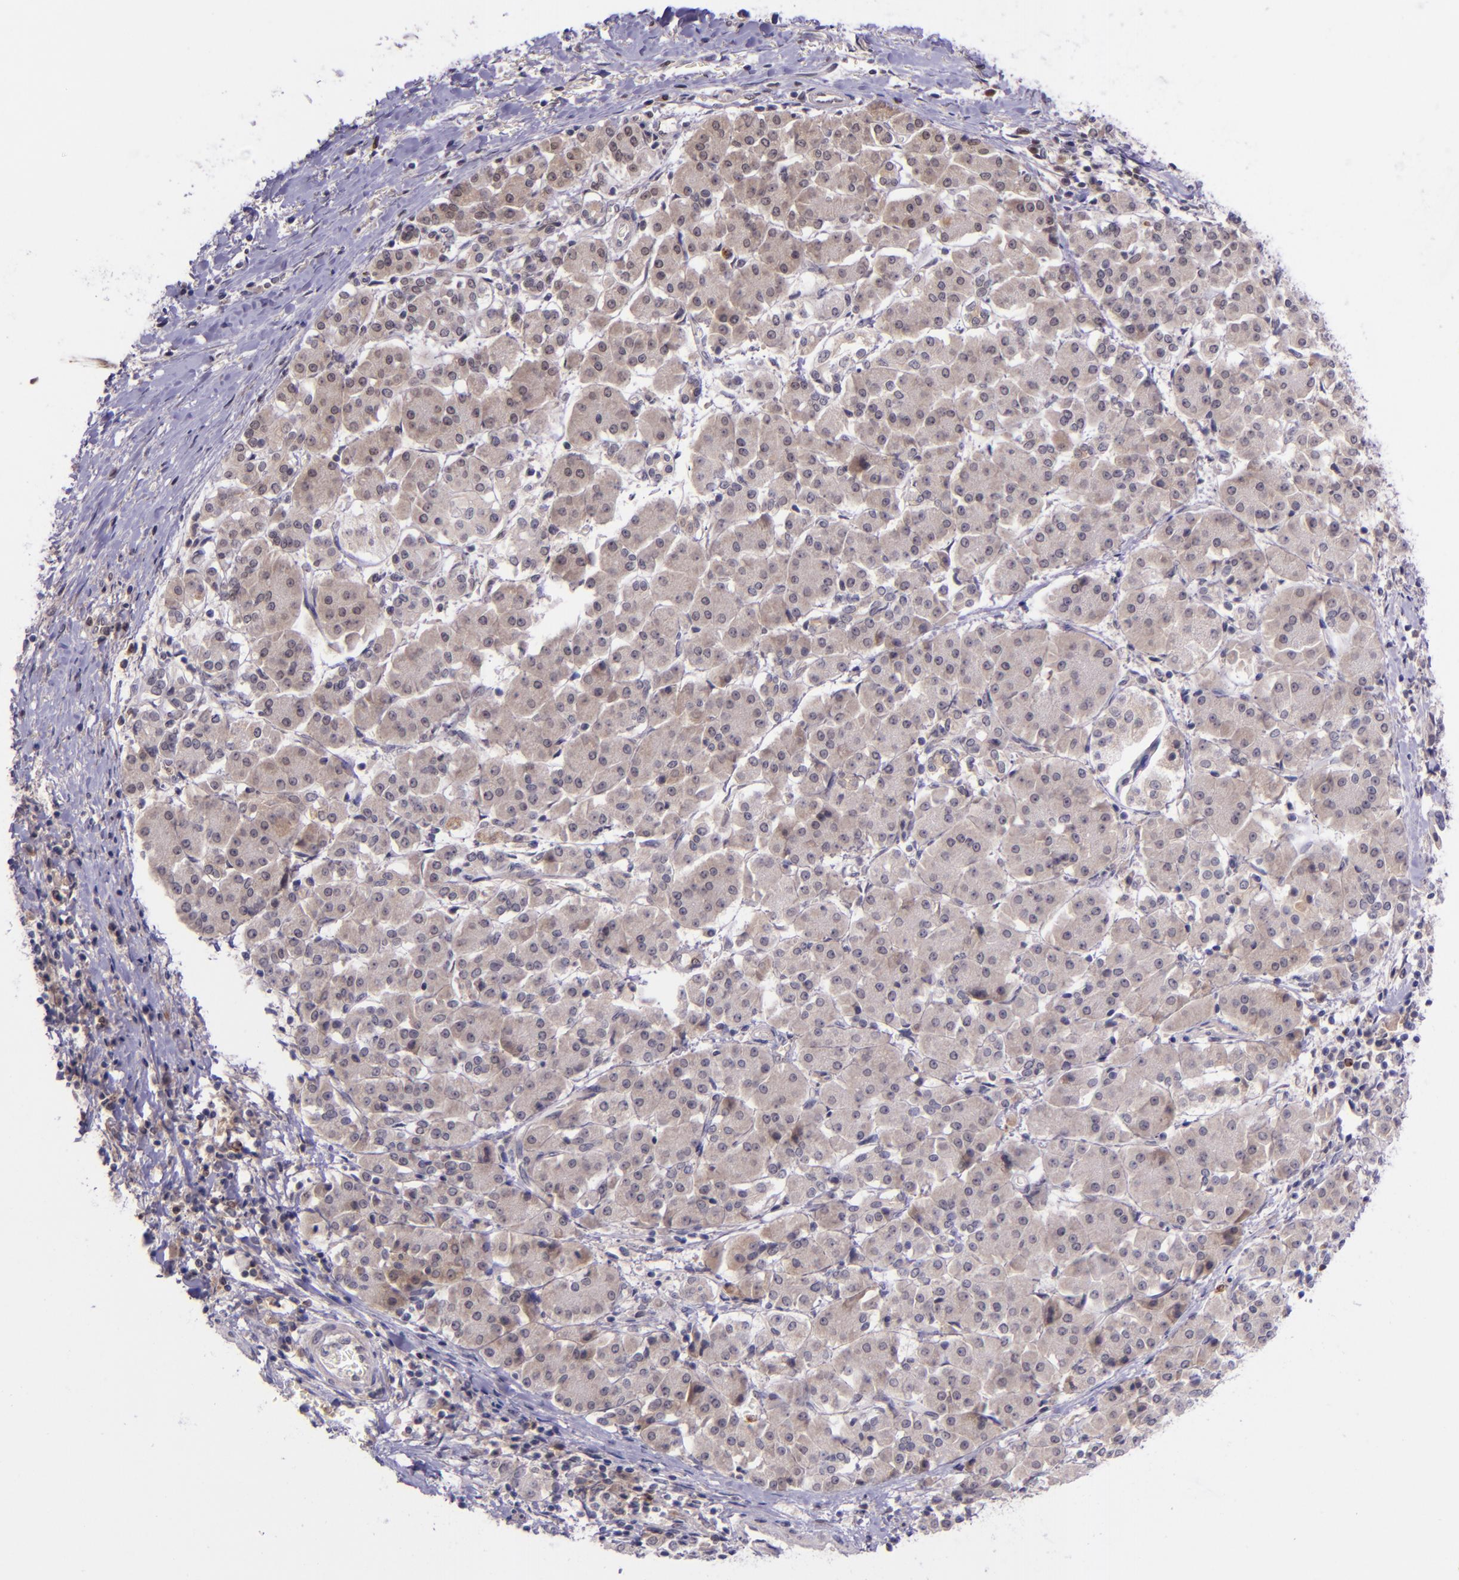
{"staining": {"intensity": "weak", "quantity": "25%-75%", "location": "cytoplasmic/membranous"}, "tissue": "pancreatic cancer", "cell_type": "Tumor cells", "image_type": "cancer", "snomed": [{"axis": "morphology", "description": "Adenocarcinoma, NOS"}, {"axis": "topography", "description": "Pancreas"}], "caption": "A brown stain shows weak cytoplasmic/membranous staining of a protein in adenocarcinoma (pancreatic) tumor cells.", "gene": "SELL", "patient": {"sex": "female", "age": 57}}